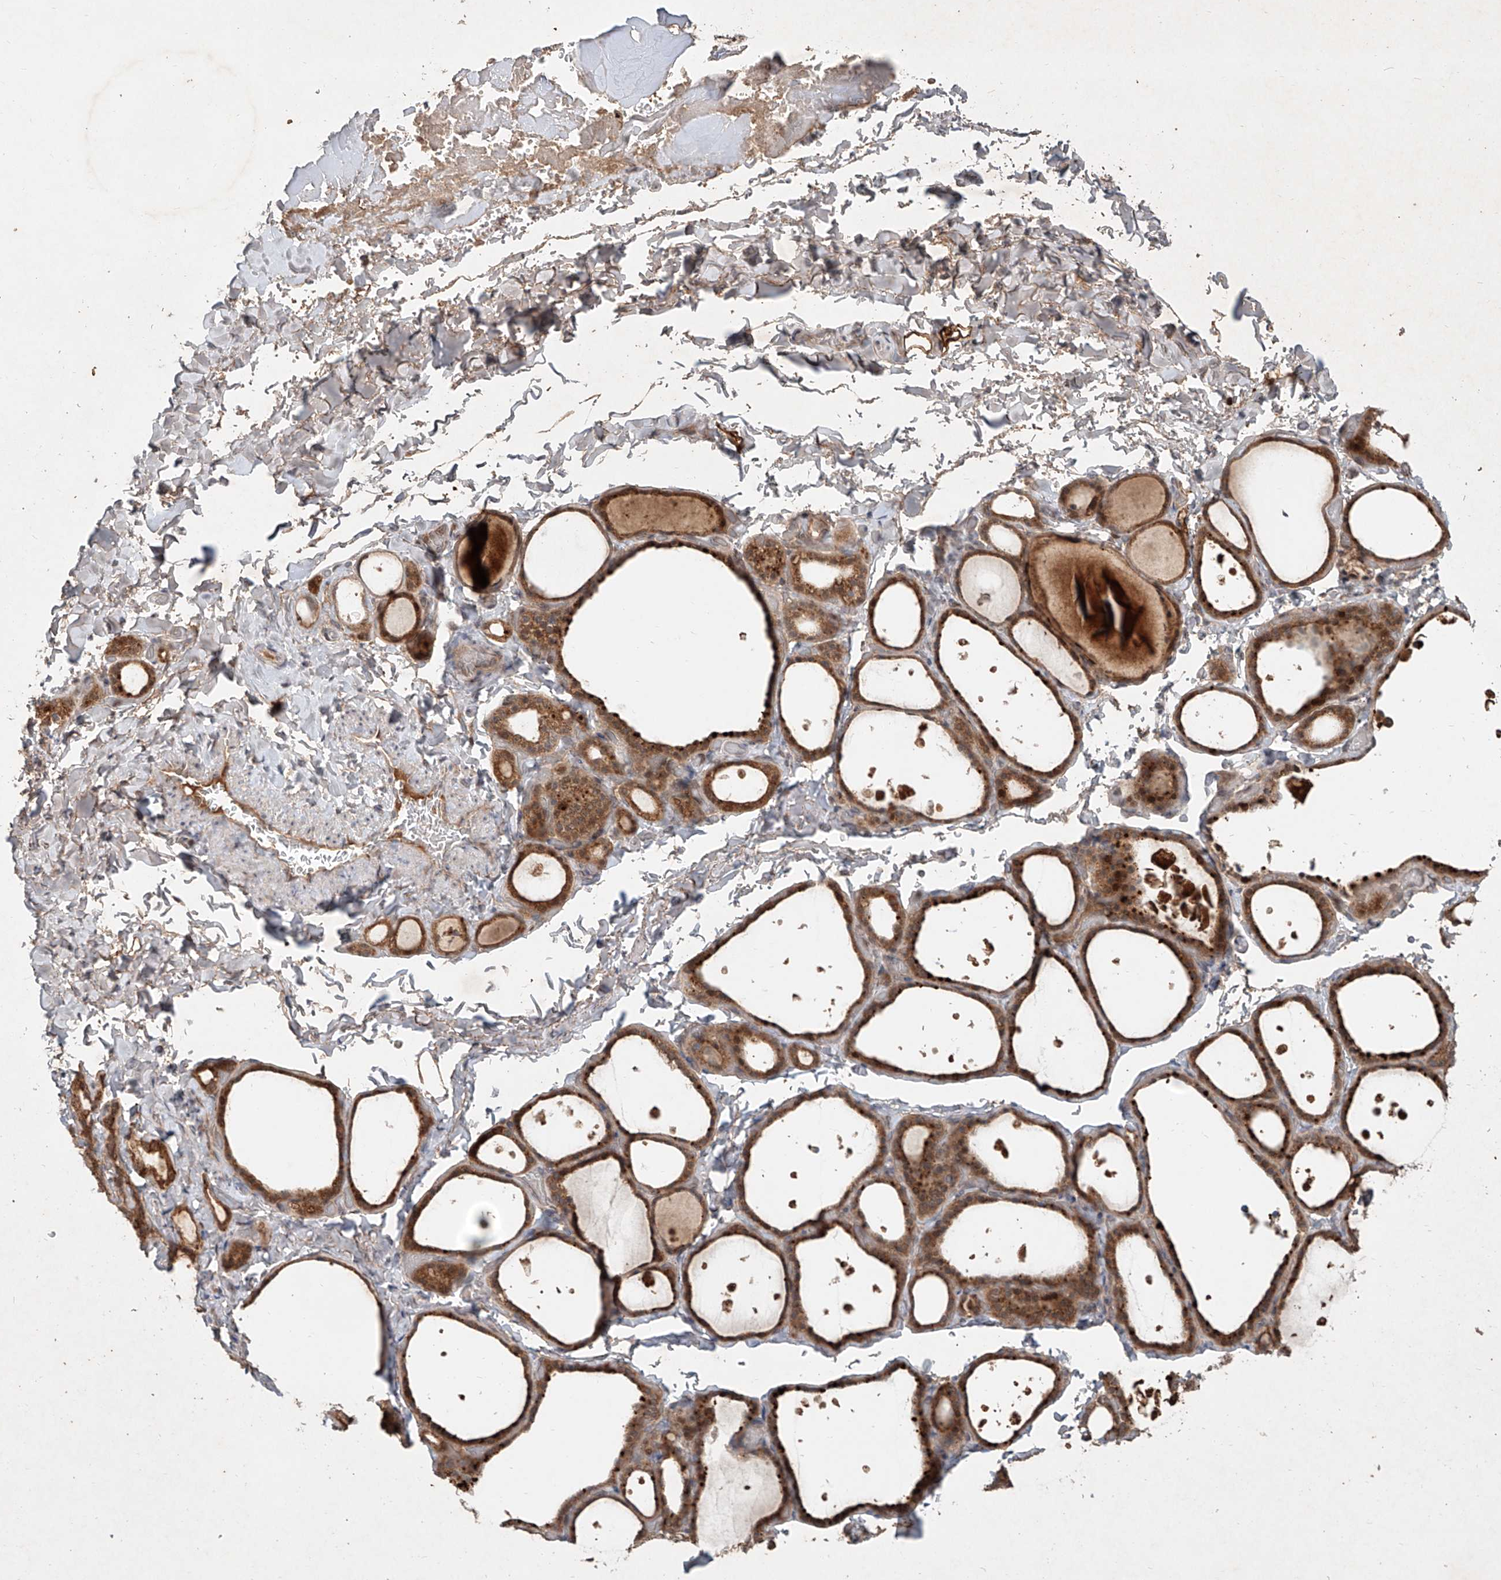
{"staining": {"intensity": "moderate", "quantity": ">75%", "location": "cytoplasmic/membranous"}, "tissue": "thyroid gland", "cell_type": "Glandular cells", "image_type": "normal", "snomed": [{"axis": "morphology", "description": "Normal tissue, NOS"}, {"axis": "topography", "description": "Thyroid gland"}], "caption": "Moderate cytoplasmic/membranous protein expression is identified in approximately >75% of glandular cells in thyroid gland.", "gene": "IER5", "patient": {"sex": "female", "age": 44}}